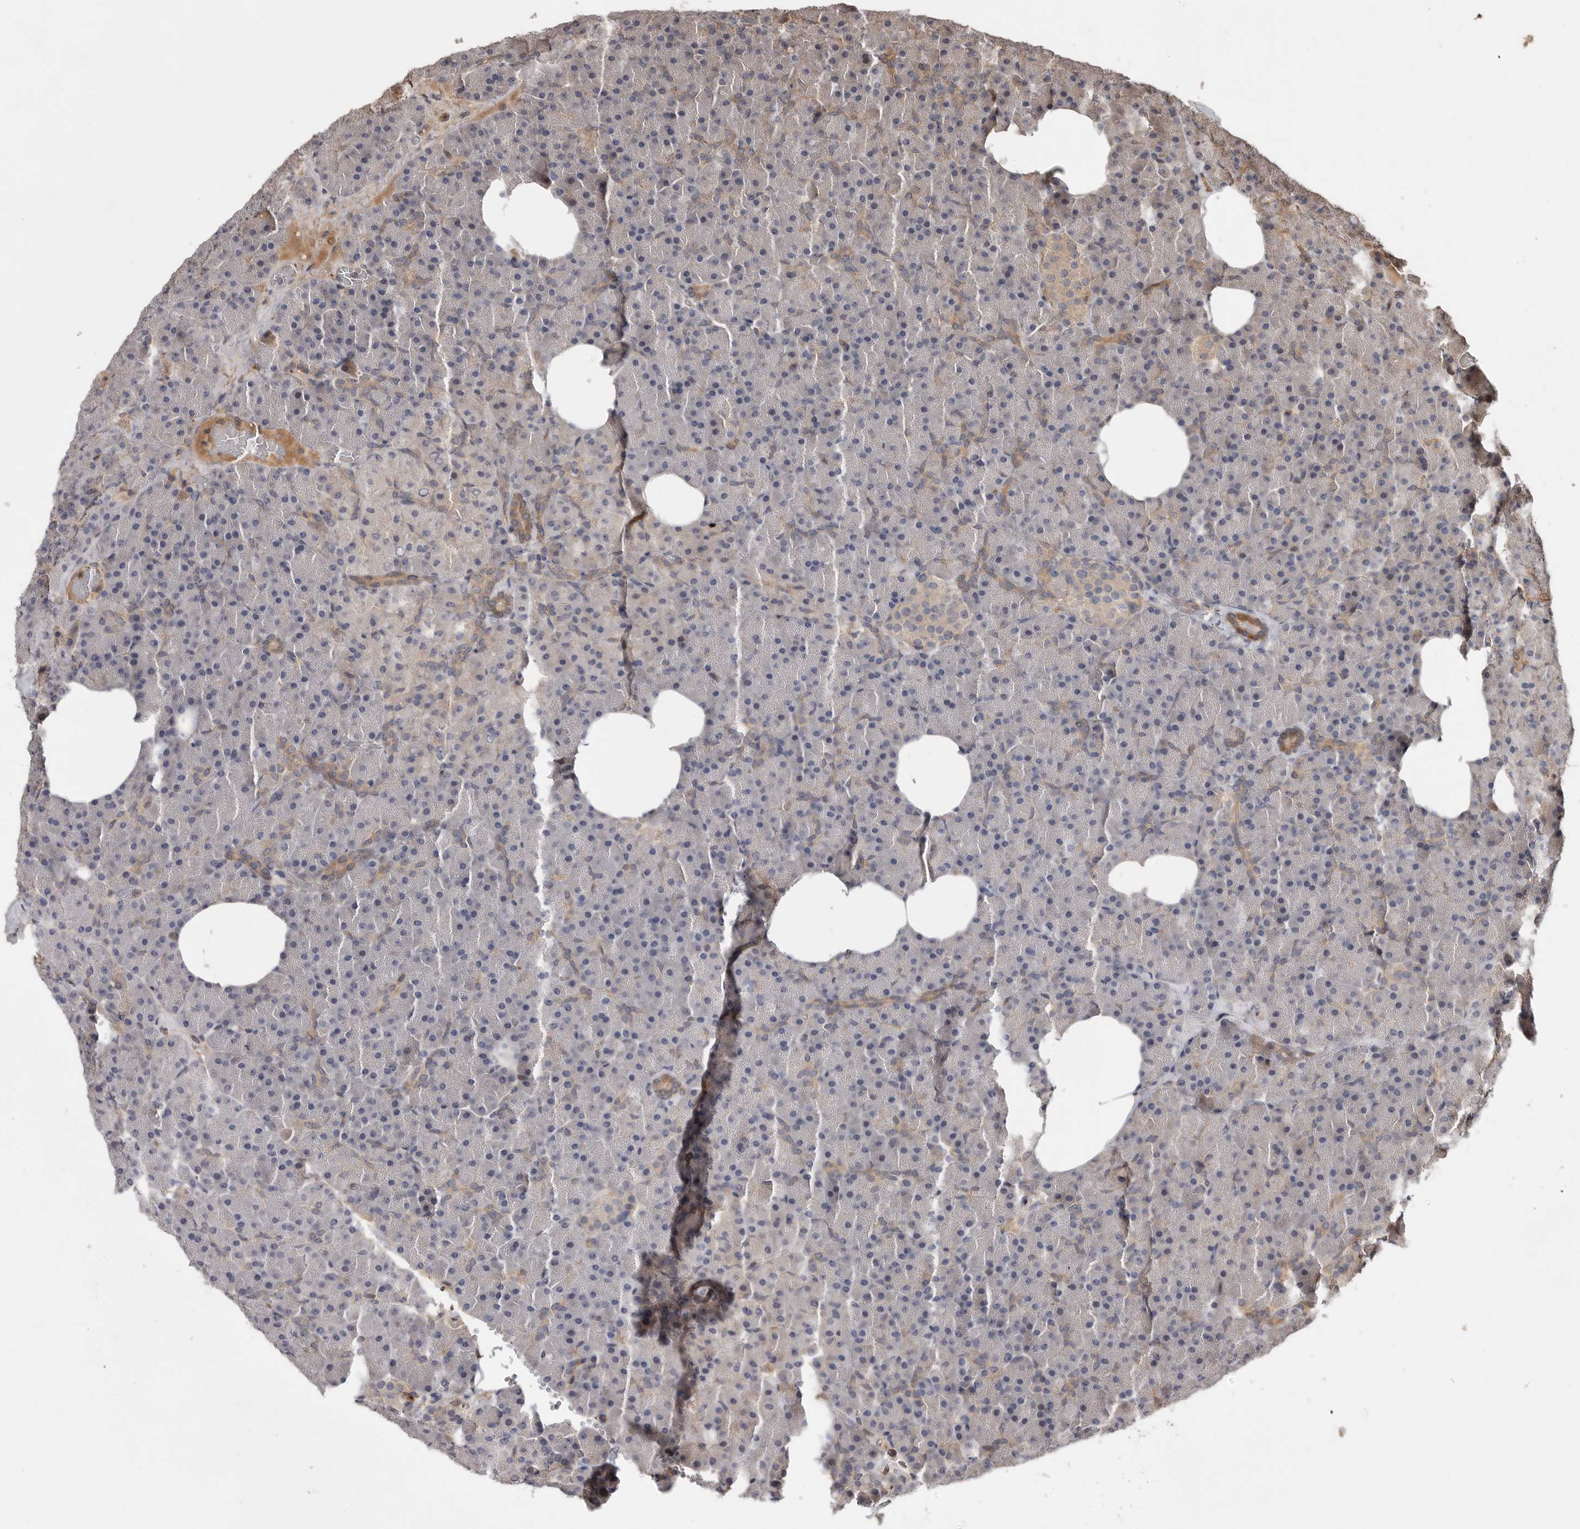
{"staining": {"intensity": "moderate", "quantity": "<25%", "location": "cytoplasmic/membranous"}, "tissue": "pancreas", "cell_type": "Exocrine glandular cells", "image_type": "normal", "snomed": [{"axis": "morphology", "description": "Normal tissue, NOS"}, {"axis": "morphology", "description": "Carcinoid, malignant, NOS"}, {"axis": "topography", "description": "Pancreas"}], "caption": "Exocrine glandular cells show low levels of moderate cytoplasmic/membranous expression in about <25% of cells in benign human pancreas.", "gene": "VN1R4", "patient": {"sex": "female", "age": 35}}